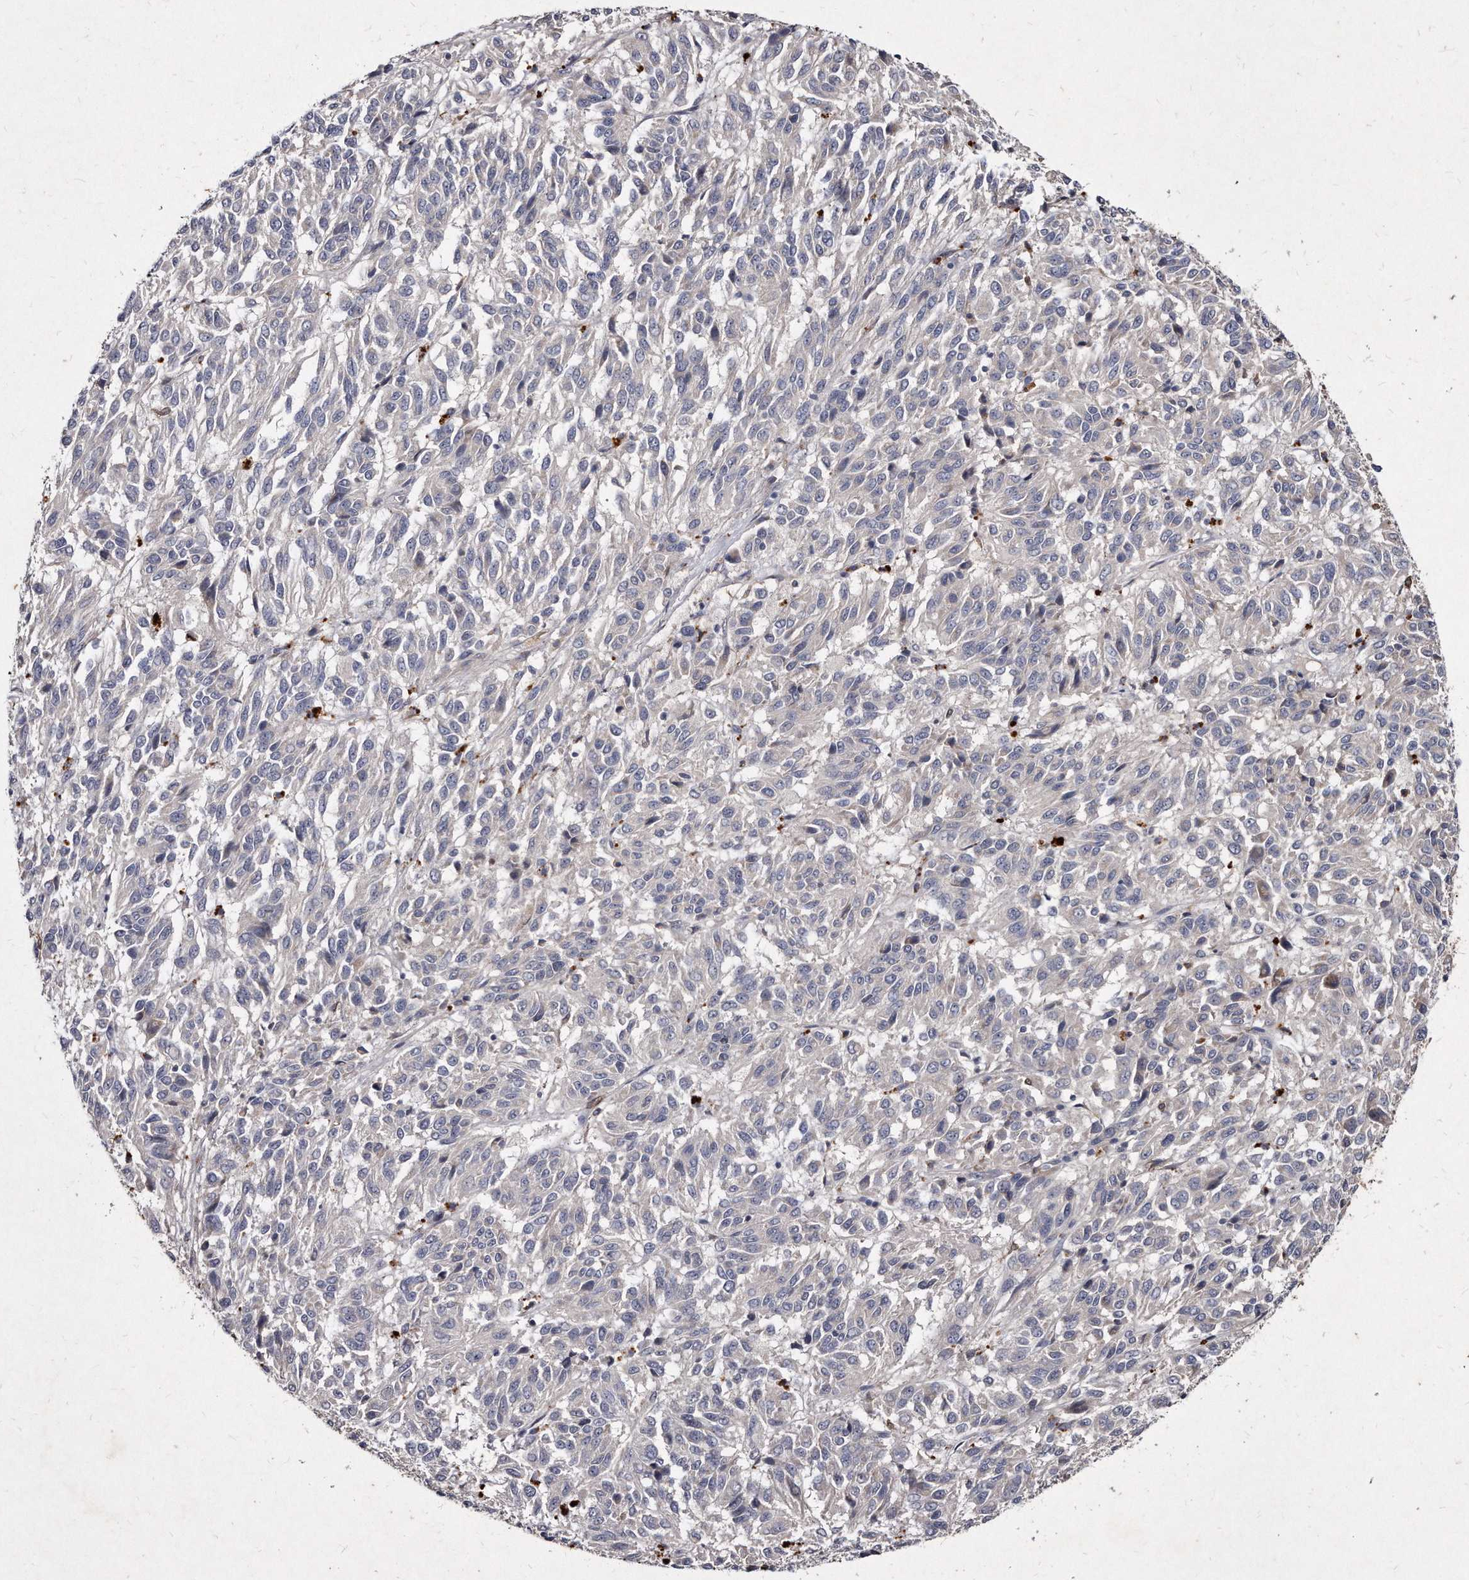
{"staining": {"intensity": "negative", "quantity": "none", "location": "none"}, "tissue": "melanoma", "cell_type": "Tumor cells", "image_type": "cancer", "snomed": [{"axis": "morphology", "description": "Malignant melanoma, Metastatic site"}, {"axis": "topography", "description": "Lung"}], "caption": "Immunohistochemistry (IHC) of human melanoma exhibits no positivity in tumor cells.", "gene": "KLHDC3", "patient": {"sex": "male", "age": 64}}